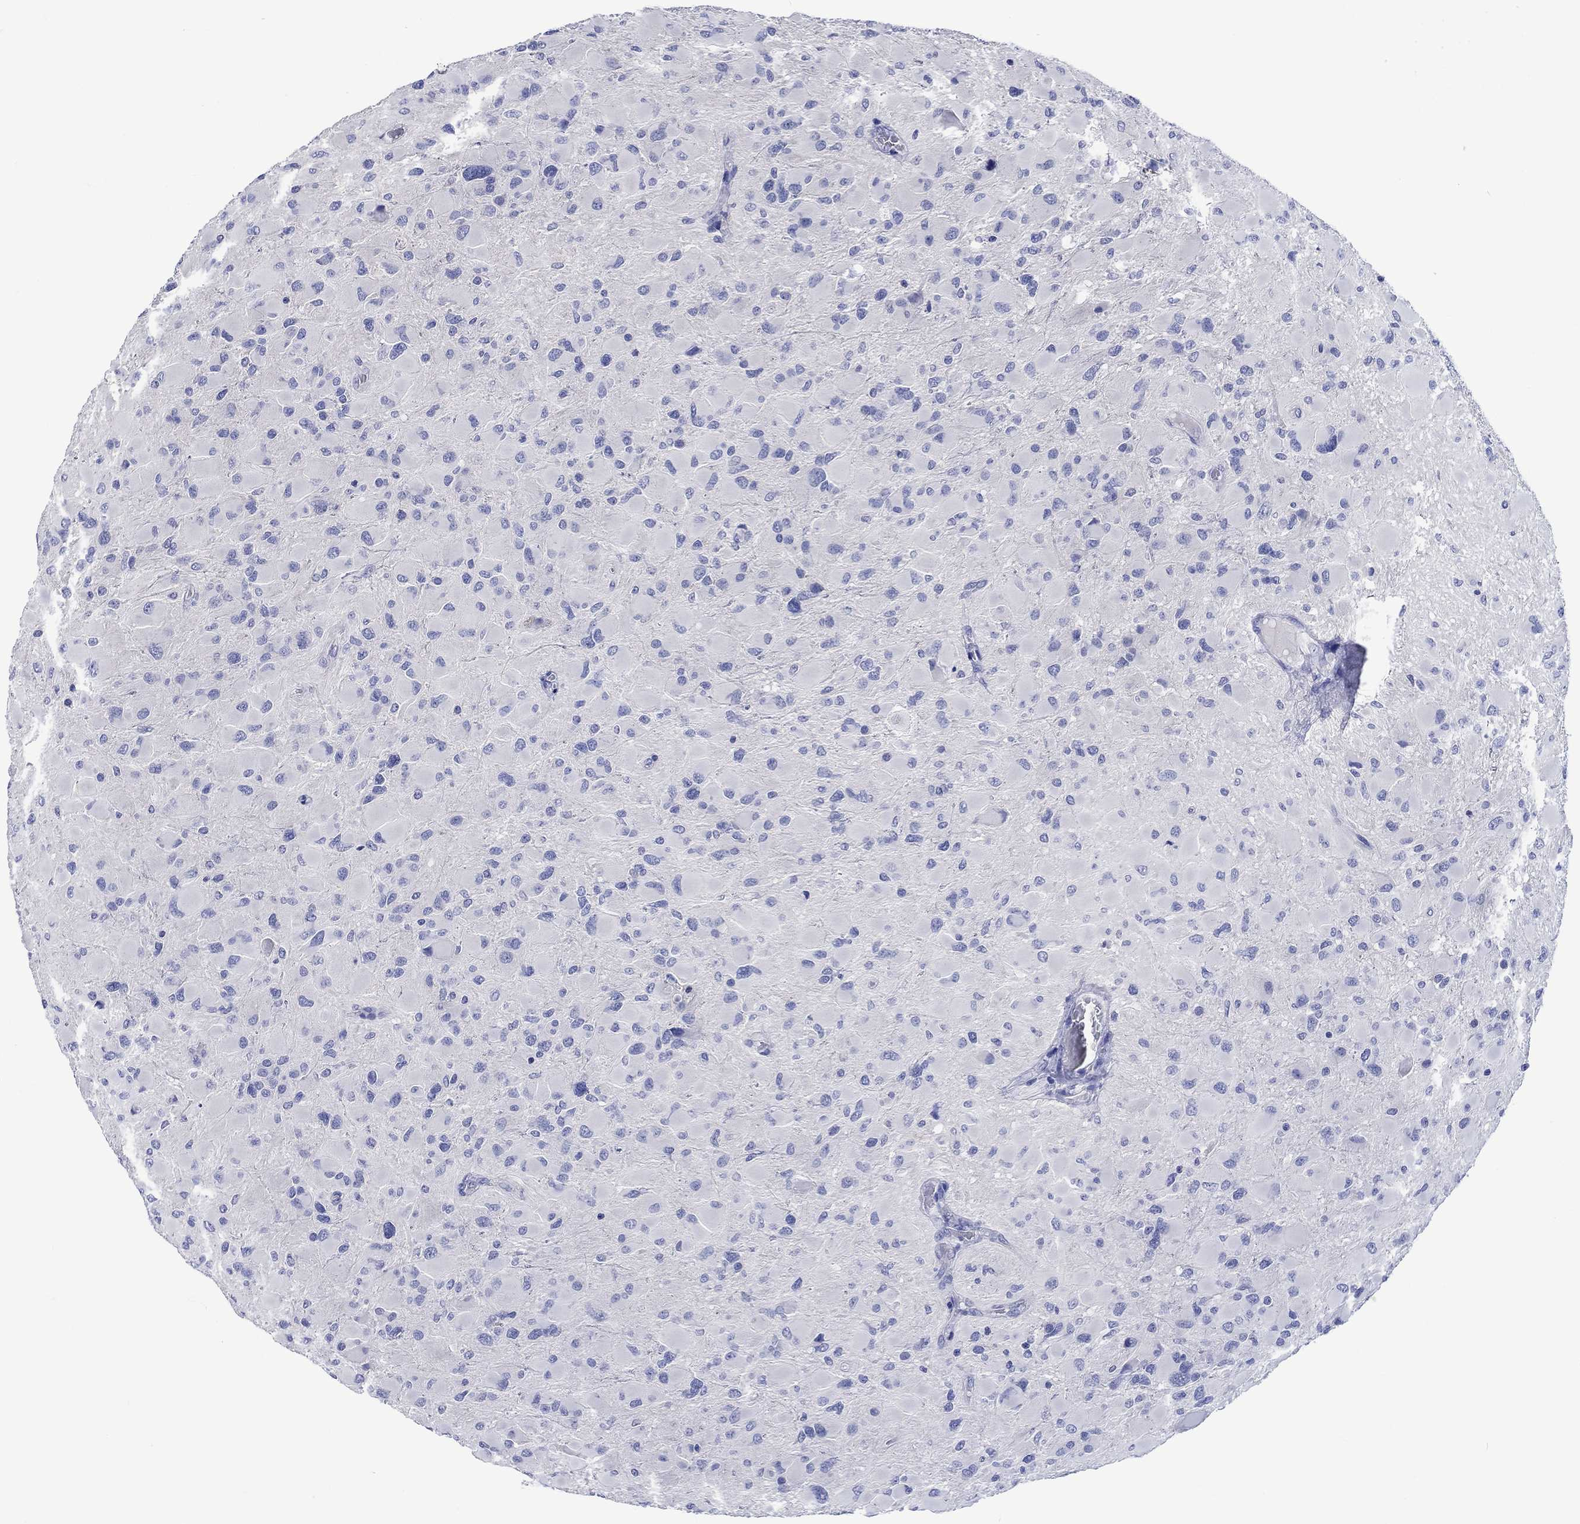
{"staining": {"intensity": "negative", "quantity": "none", "location": "none"}, "tissue": "glioma", "cell_type": "Tumor cells", "image_type": "cancer", "snomed": [{"axis": "morphology", "description": "Glioma, malignant, High grade"}, {"axis": "topography", "description": "Cerebral cortex"}], "caption": "A high-resolution photomicrograph shows IHC staining of malignant glioma (high-grade), which displays no significant expression in tumor cells.", "gene": "TOMM20L", "patient": {"sex": "female", "age": 36}}